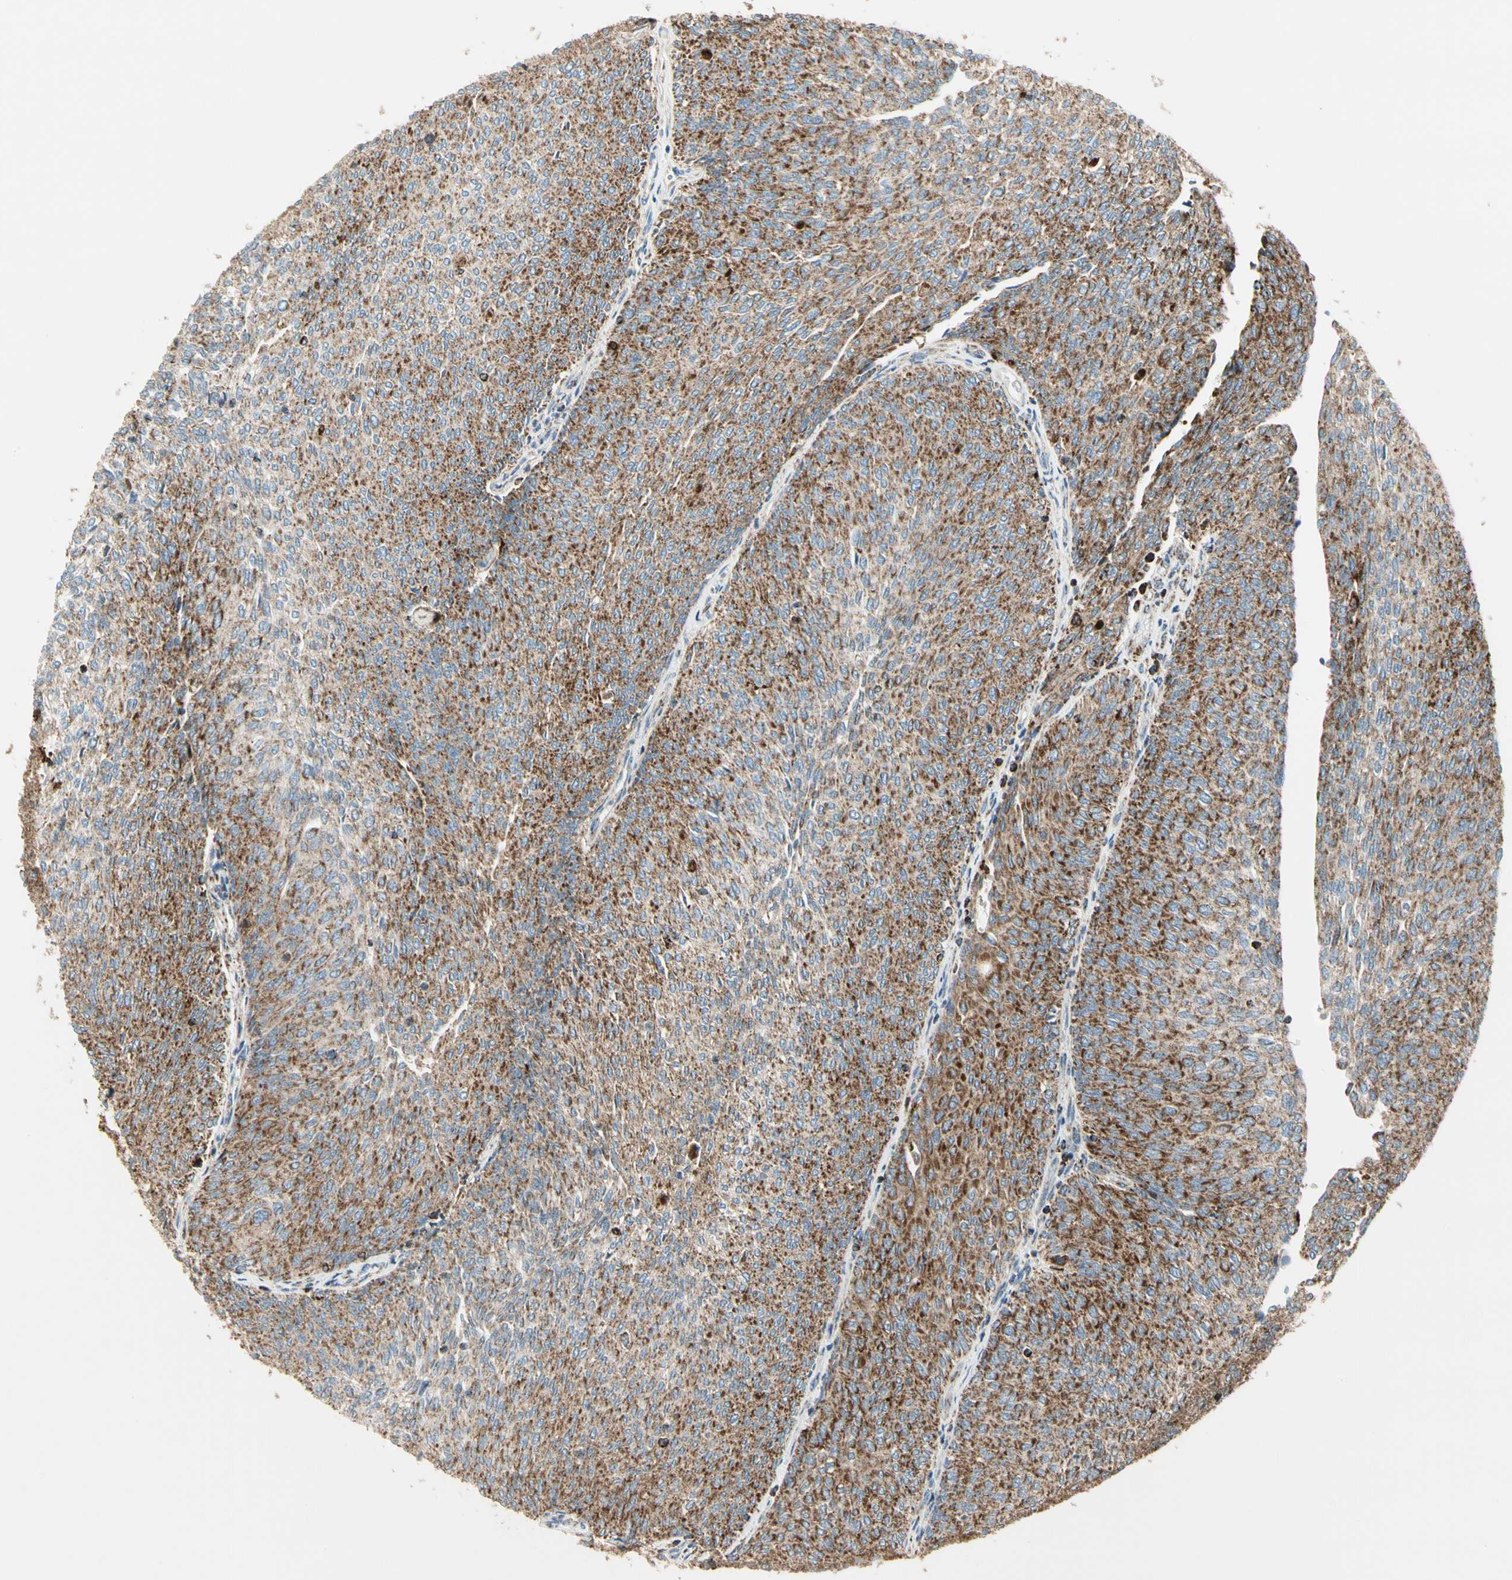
{"staining": {"intensity": "strong", "quantity": ">75%", "location": "cytoplasmic/membranous"}, "tissue": "urothelial cancer", "cell_type": "Tumor cells", "image_type": "cancer", "snomed": [{"axis": "morphology", "description": "Urothelial carcinoma, Low grade"}, {"axis": "topography", "description": "Urinary bladder"}], "caption": "Immunohistochemical staining of urothelial cancer displays high levels of strong cytoplasmic/membranous protein positivity in about >75% of tumor cells. (DAB IHC, brown staining for protein, blue staining for nuclei).", "gene": "ME2", "patient": {"sex": "female", "age": 79}}